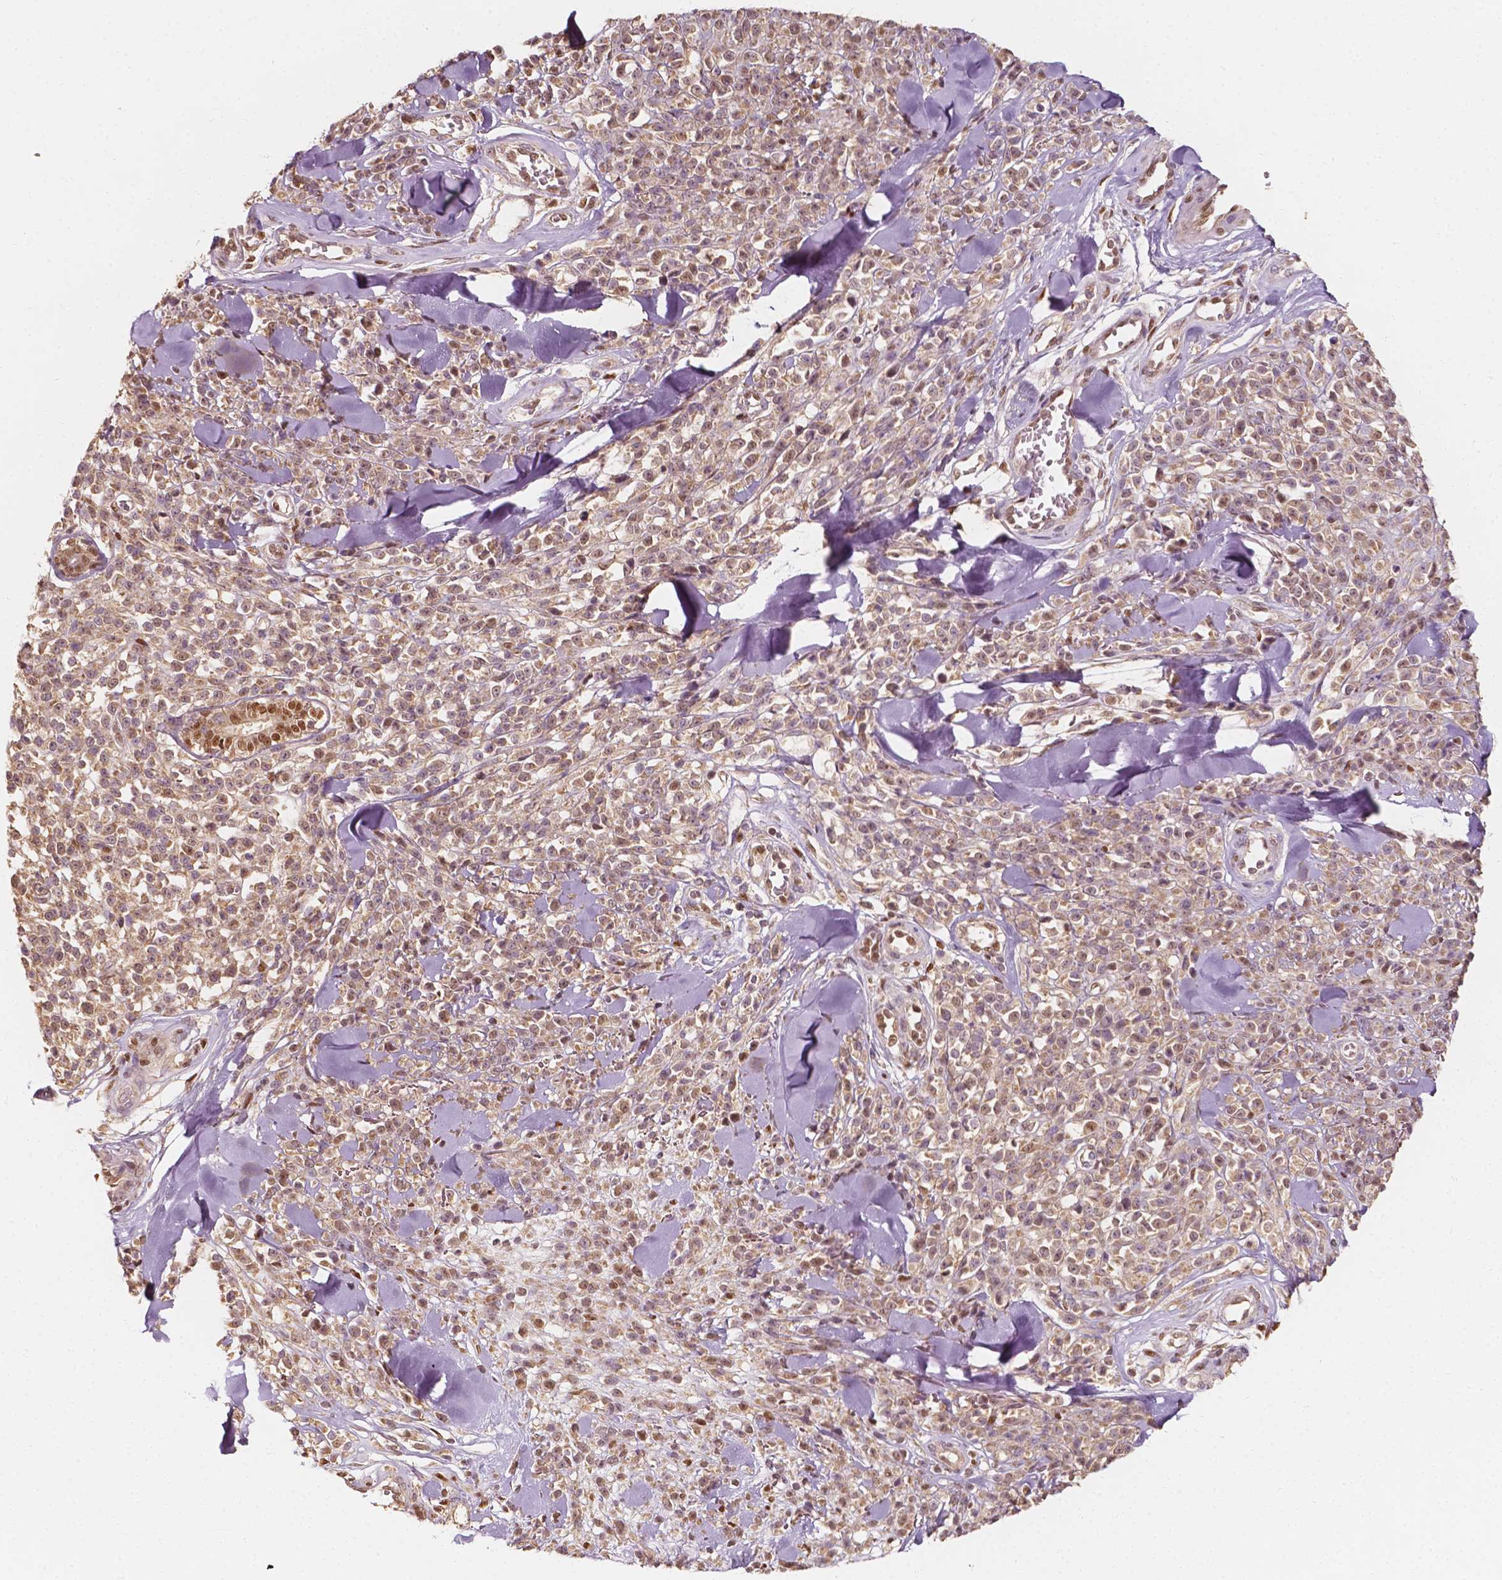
{"staining": {"intensity": "weak", "quantity": "25%-75%", "location": "cytoplasmic/membranous,nuclear"}, "tissue": "melanoma", "cell_type": "Tumor cells", "image_type": "cancer", "snomed": [{"axis": "morphology", "description": "Malignant melanoma, NOS"}, {"axis": "topography", "description": "Skin"}, {"axis": "topography", "description": "Skin of trunk"}], "caption": "About 25%-75% of tumor cells in melanoma show weak cytoplasmic/membranous and nuclear protein expression as visualized by brown immunohistochemical staining.", "gene": "TBC1D17", "patient": {"sex": "male", "age": 74}}